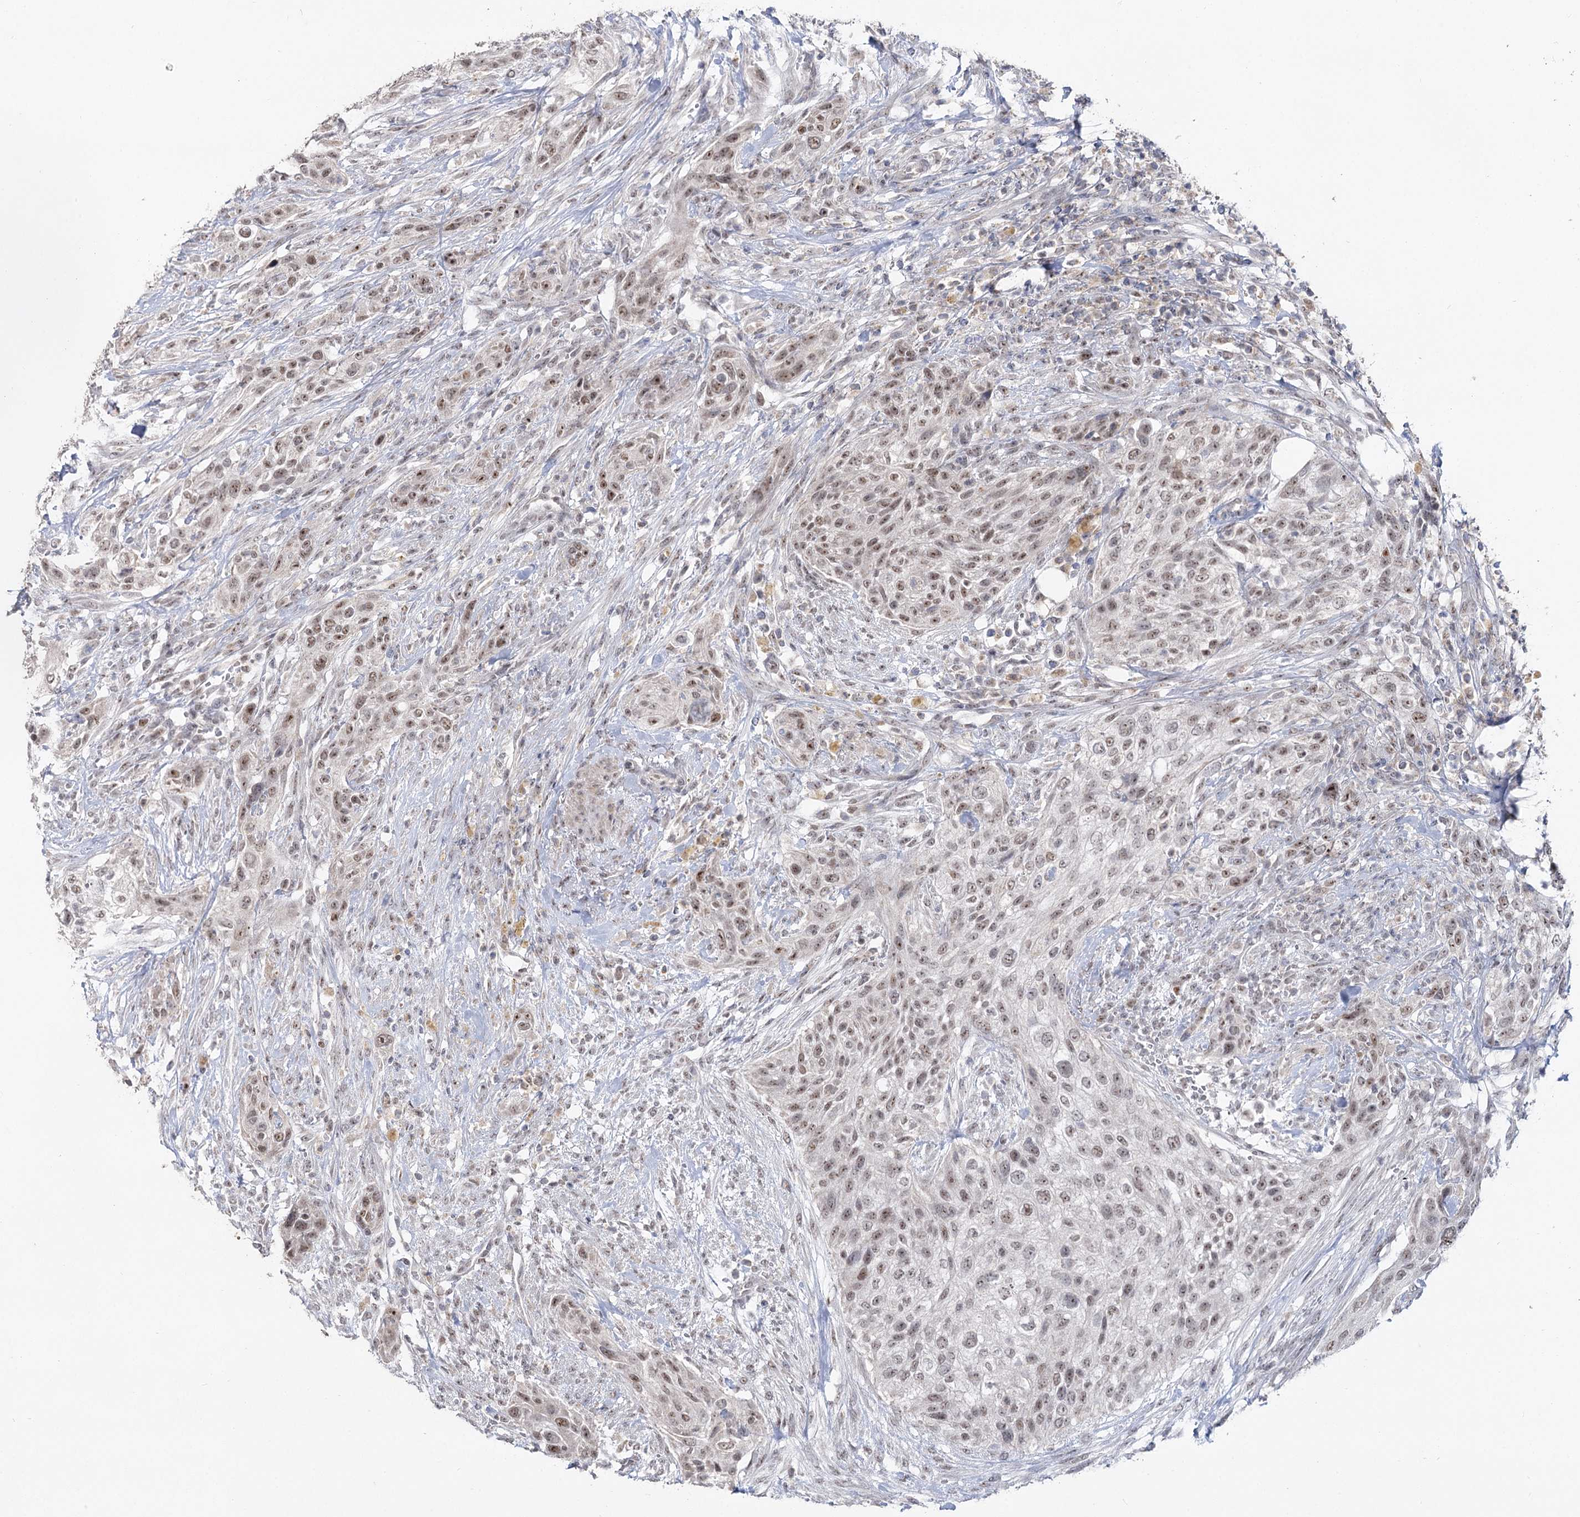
{"staining": {"intensity": "moderate", "quantity": "25%-75%", "location": "nuclear"}, "tissue": "urothelial cancer", "cell_type": "Tumor cells", "image_type": "cancer", "snomed": [{"axis": "morphology", "description": "Urothelial carcinoma, High grade"}, {"axis": "topography", "description": "Urinary bladder"}], "caption": "Immunohistochemical staining of human urothelial cancer shows moderate nuclear protein positivity in approximately 25%-75% of tumor cells.", "gene": "RUFY4", "patient": {"sex": "male", "age": 35}}